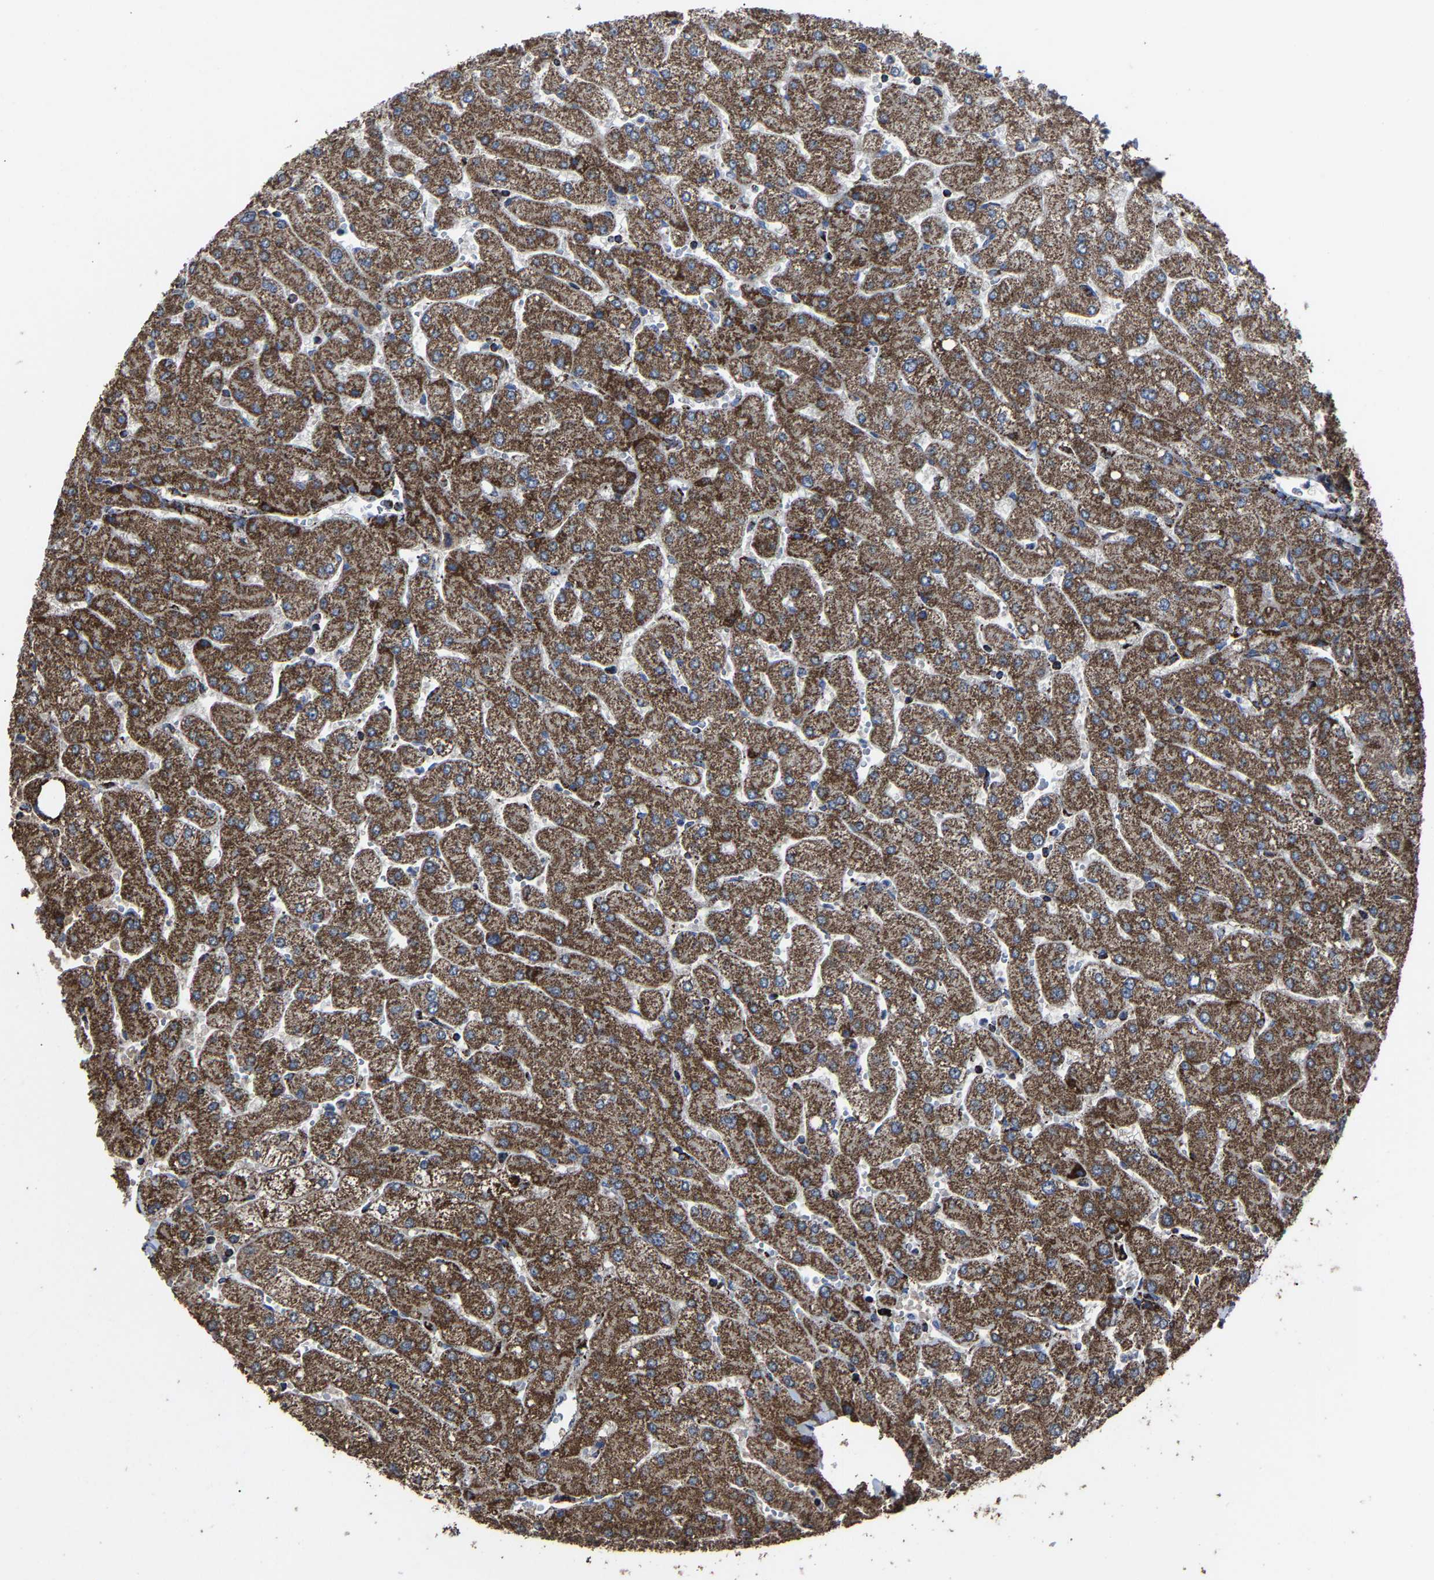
{"staining": {"intensity": "strong", "quantity": ">75%", "location": "cytoplasmic/membranous"}, "tissue": "liver", "cell_type": "Cholangiocytes", "image_type": "normal", "snomed": [{"axis": "morphology", "description": "Normal tissue, NOS"}, {"axis": "topography", "description": "Liver"}], "caption": "Unremarkable liver displays strong cytoplasmic/membranous positivity in about >75% of cholangiocytes, visualized by immunohistochemistry.", "gene": "NDUFV3", "patient": {"sex": "male", "age": 55}}